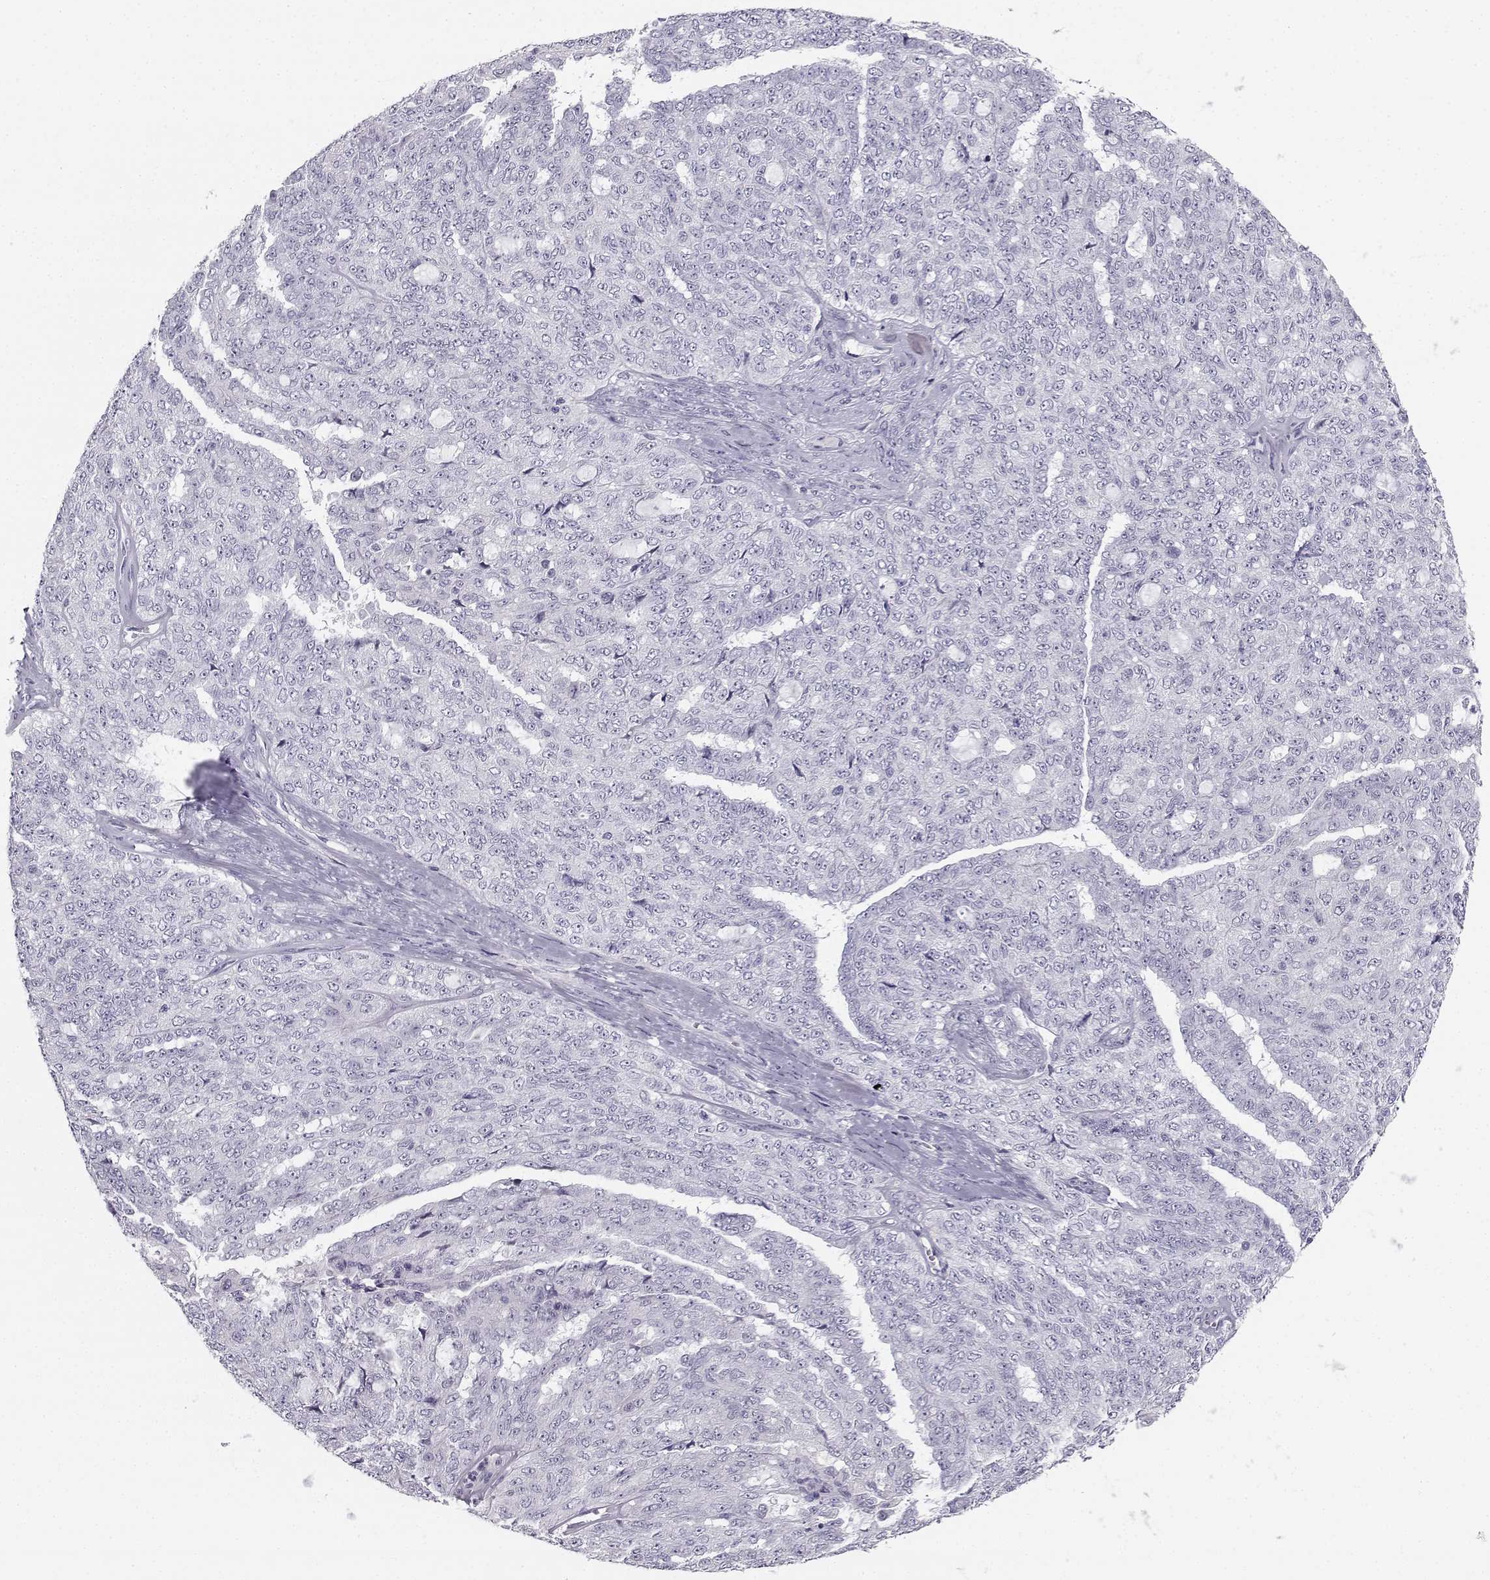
{"staining": {"intensity": "negative", "quantity": "none", "location": "none"}, "tissue": "ovarian cancer", "cell_type": "Tumor cells", "image_type": "cancer", "snomed": [{"axis": "morphology", "description": "Cystadenocarcinoma, serous, NOS"}, {"axis": "topography", "description": "Ovary"}], "caption": "An IHC histopathology image of ovarian serous cystadenocarcinoma is shown. There is no staining in tumor cells of ovarian serous cystadenocarcinoma.", "gene": "SYCE1", "patient": {"sex": "female", "age": 71}}